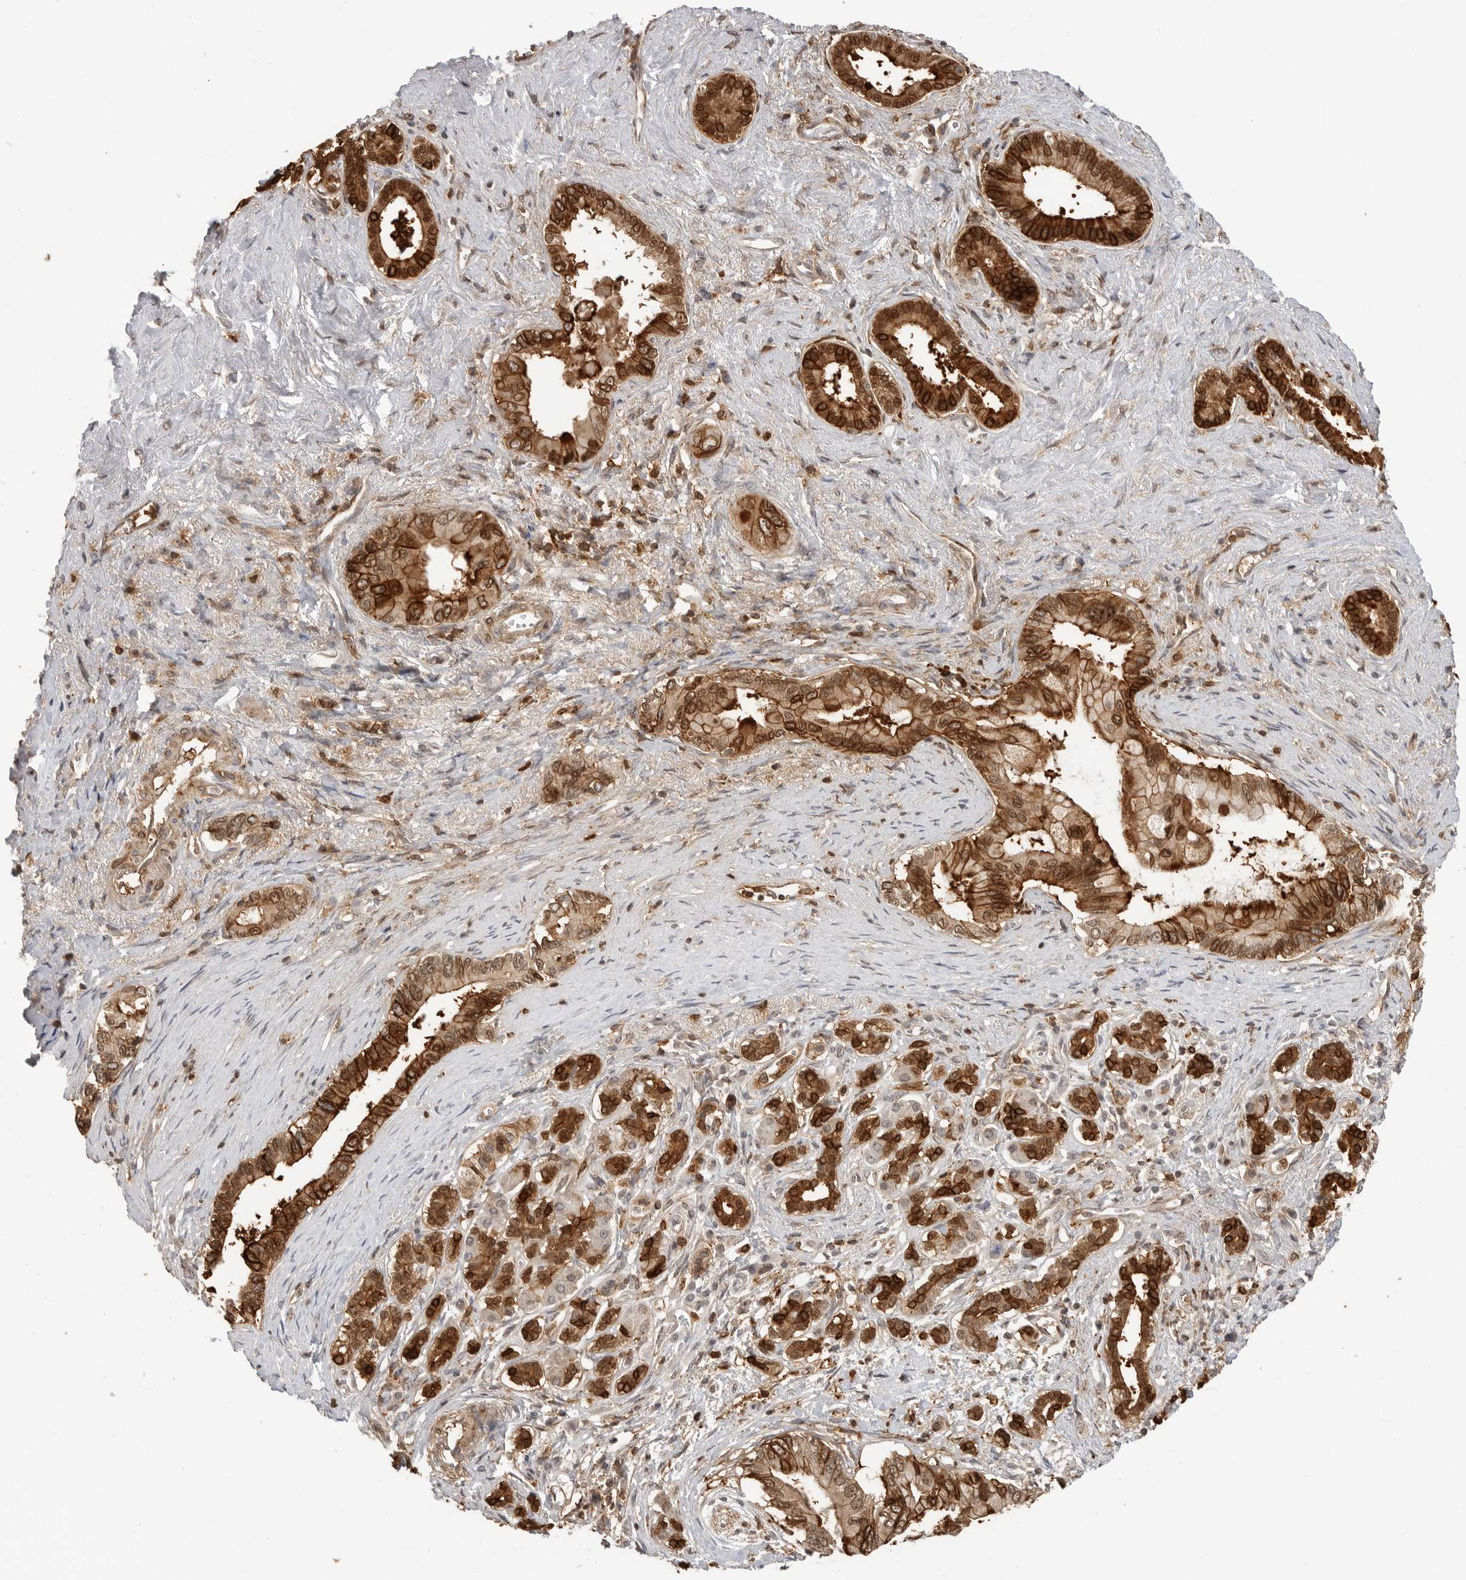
{"staining": {"intensity": "strong", "quantity": ">75%", "location": "cytoplasmic/membranous,nuclear"}, "tissue": "pancreatic cancer", "cell_type": "Tumor cells", "image_type": "cancer", "snomed": [{"axis": "morphology", "description": "Adenocarcinoma, NOS"}, {"axis": "topography", "description": "Pancreas"}], "caption": "Protein expression analysis of human pancreatic cancer reveals strong cytoplasmic/membranous and nuclear positivity in about >75% of tumor cells.", "gene": "ANXA11", "patient": {"sex": "male", "age": 78}}